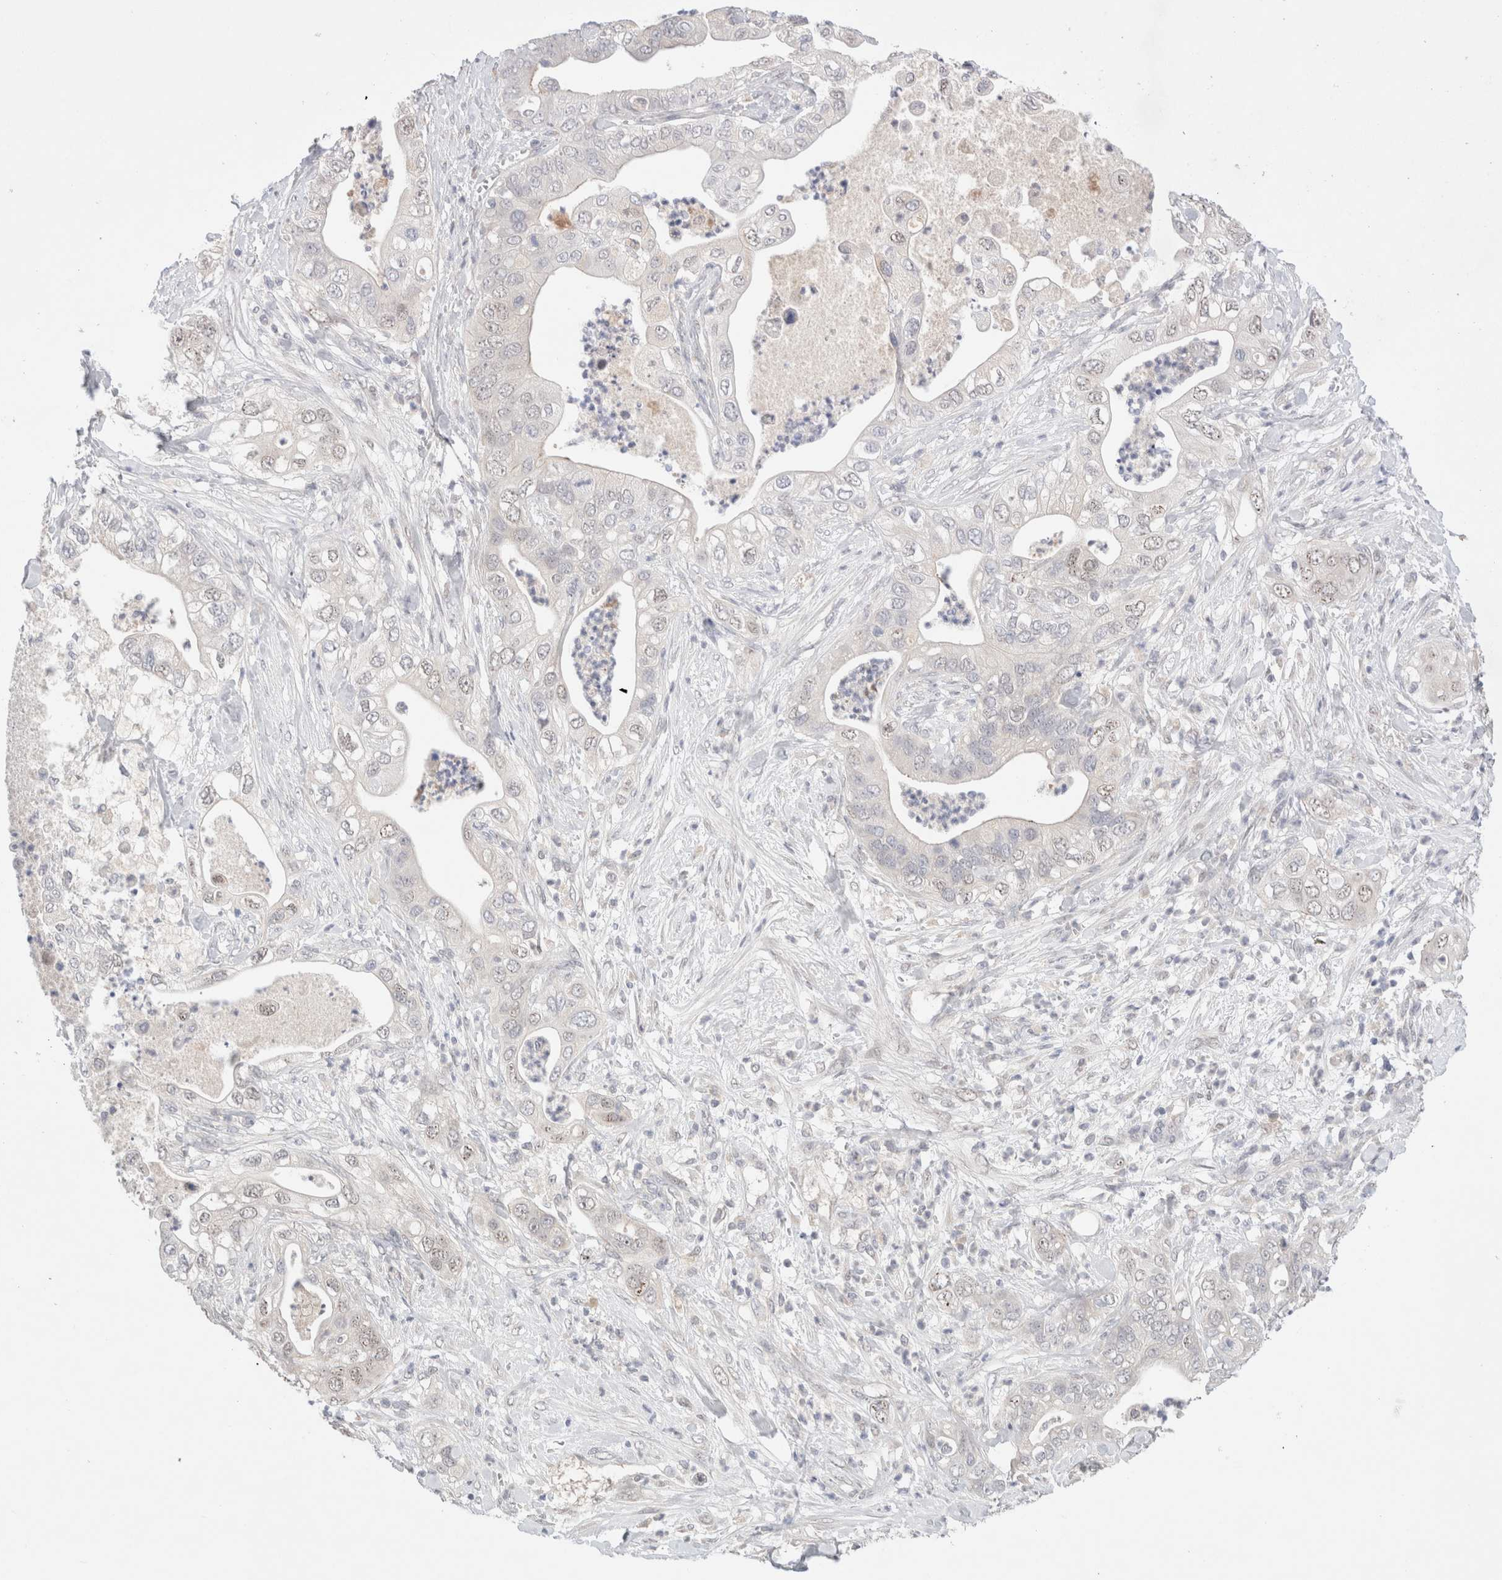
{"staining": {"intensity": "negative", "quantity": "none", "location": "none"}, "tissue": "pancreatic cancer", "cell_type": "Tumor cells", "image_type": "cancer", "snomed": [{"axis": "morphology", "description": "Adenocarcinoma, NOS"}, {"axis": "topography", "description": "Pancreas"}], "caption": "IHC image of pancreatic cancer (adenocarcinoma) stained for a protein (brown), which reveals no staining in tumor cells. (DAB IHC, high magnification).", "gene": "SPATA20", "patient": {"sex": "female", "age": 78}}